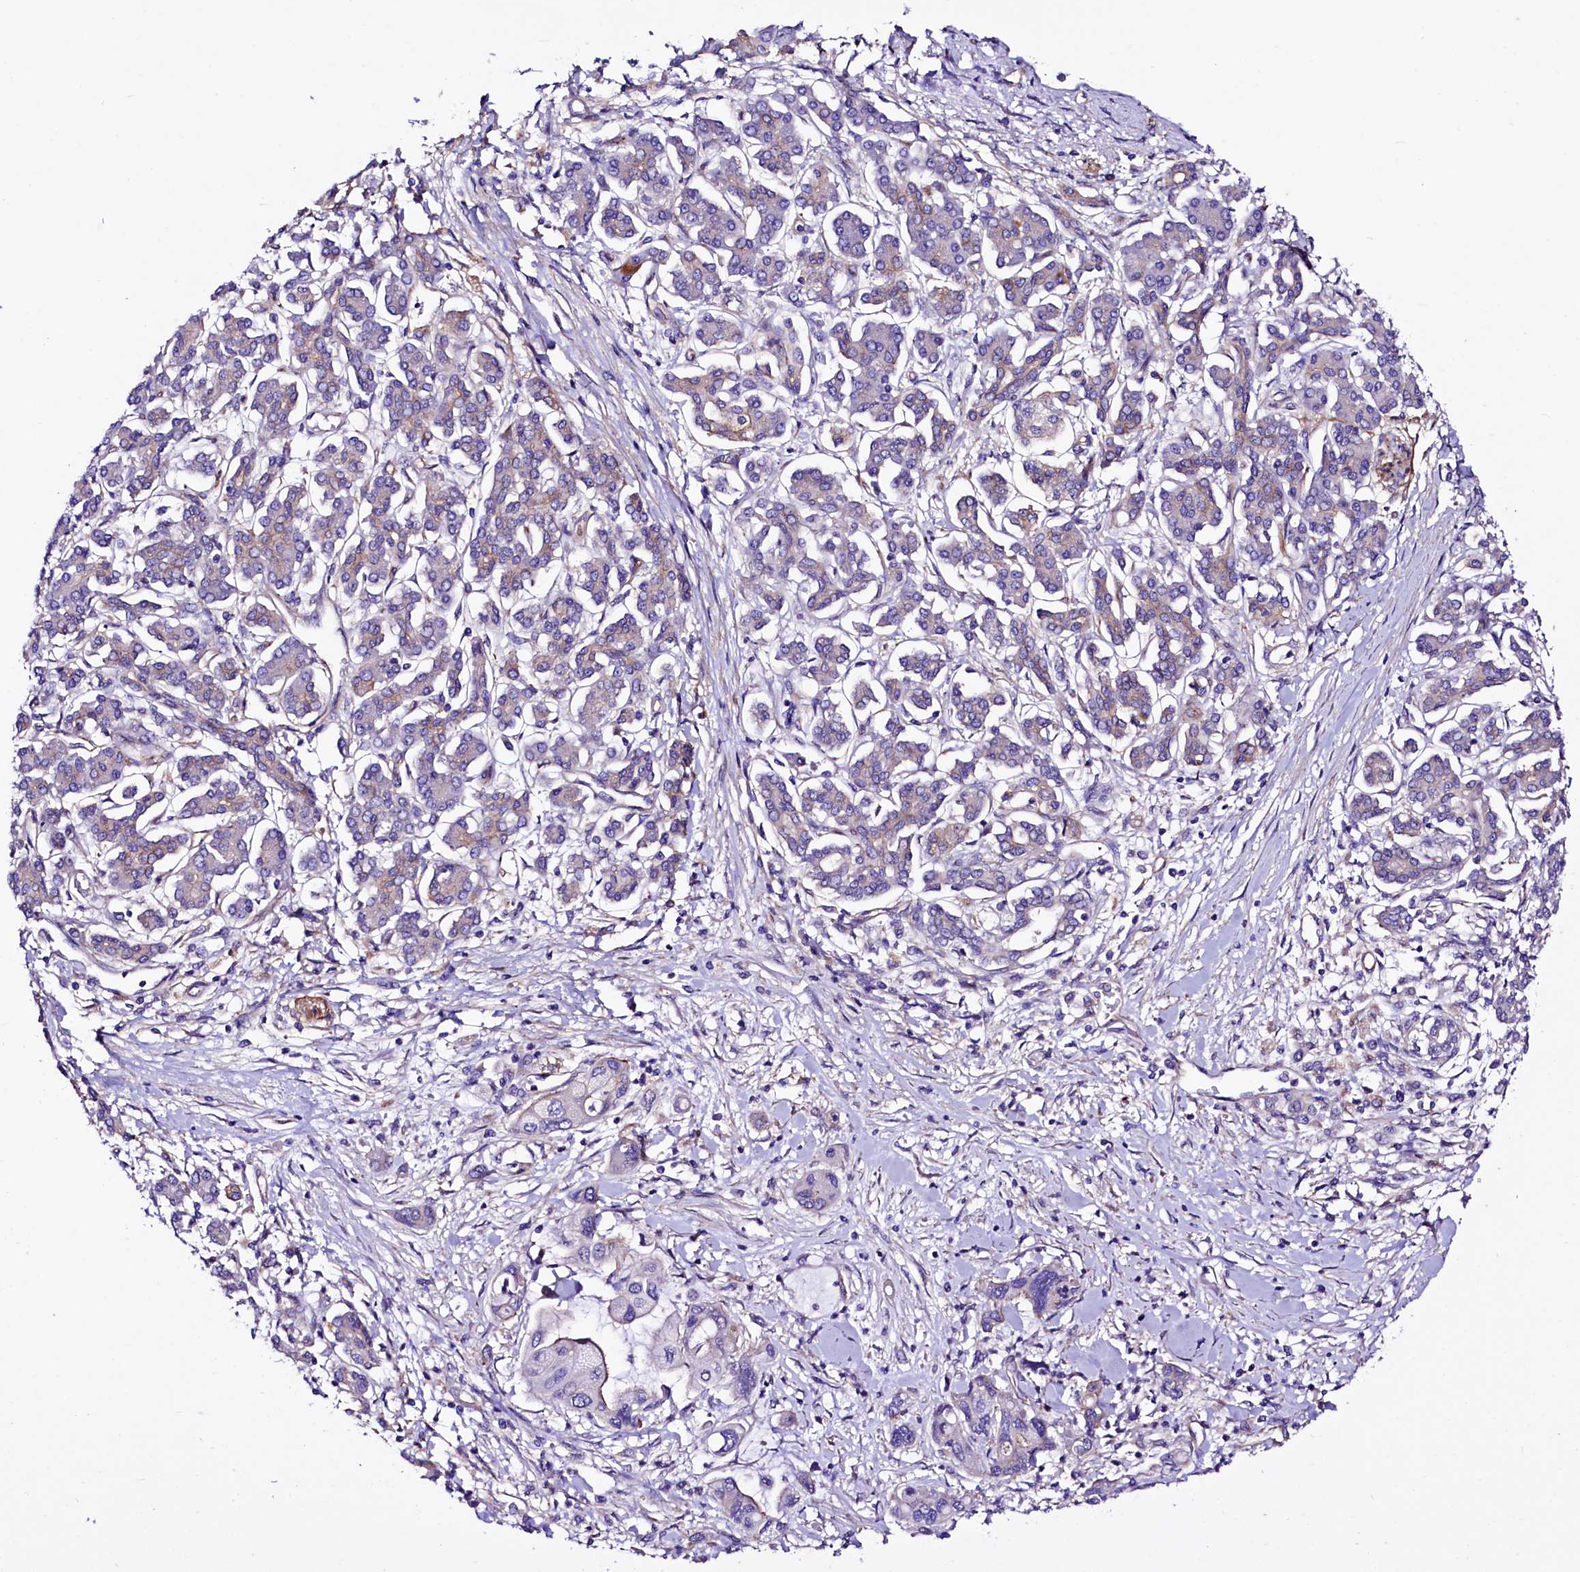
{"staining": {"intensity": "moderate", "quantity": "<25%", "location": "cytoplasmic/membranous"}, "tissue": "pancreatic cancer", "cell_type": "Tumor cells", "image_type": "cancer", "snomed": [{"axis": "morphology", "description": "Adenocarcinoma, NOS"}, {"axis": "topography", "description": "Pancreas"}], "caption": "A low amount of moderate cytoplasmic/membranous staining is appreciated in approximately <25% of tumor cells in adenocarcinoma (pancreatic) tissue.", "gene": "SLF1", "patient": {"sex": "female", "age": 50}}